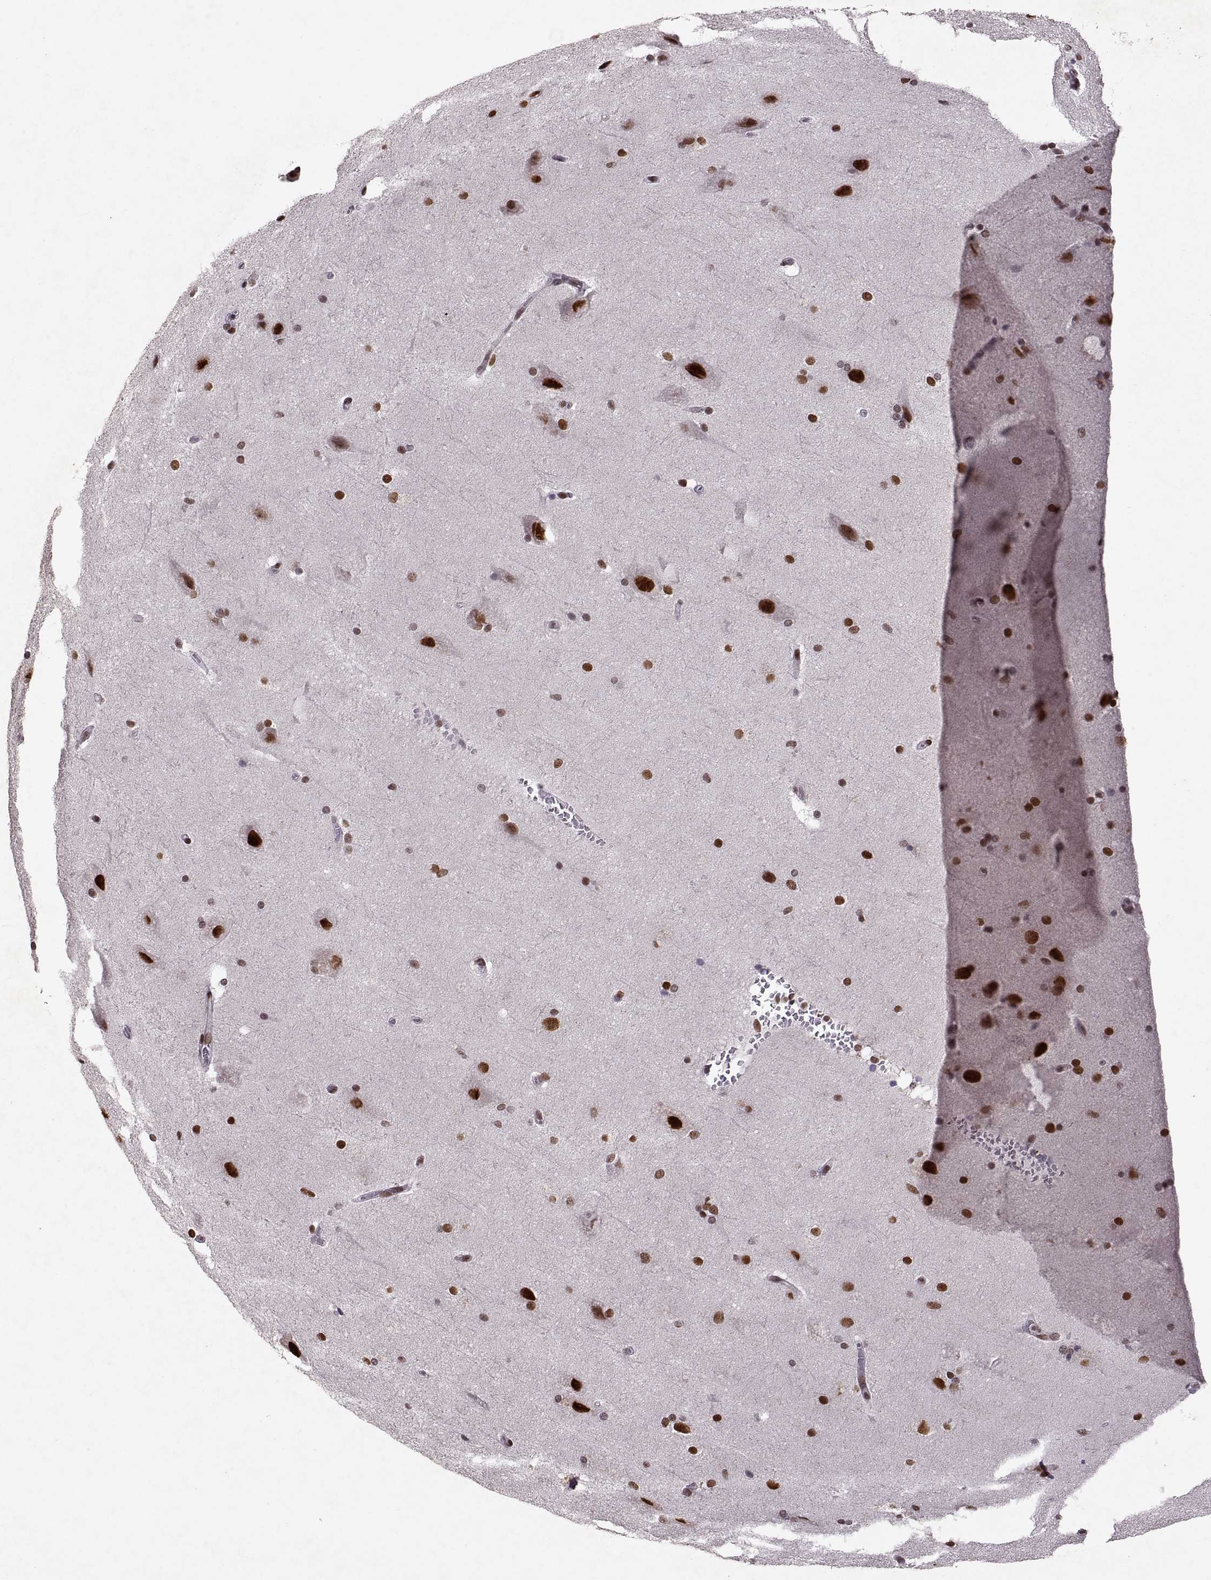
{"staining": {"intensity": "strong", "quantity": ">75%", "location": "nuclear"}, "tissue": "hippocampus", "cell_type": "Glial cells", "image_type": "normal", "snomed": [{"axis": "morphology", "description": "Normal tissue, NOS"}, {"axis": "topography", "description": "Cerebral cortex"}, {"axis": "topography", "description": "Hippocampus"}], "caption": "Immunohistochemistry (IHC) histopathology image of benign human hippocampus stained for a protein (brown), which displays high levels of strong nuclear positivity in approximately >75% of glial cells.", "gene": "MT1E", "patient": {"sex": "female", "age": 19}}